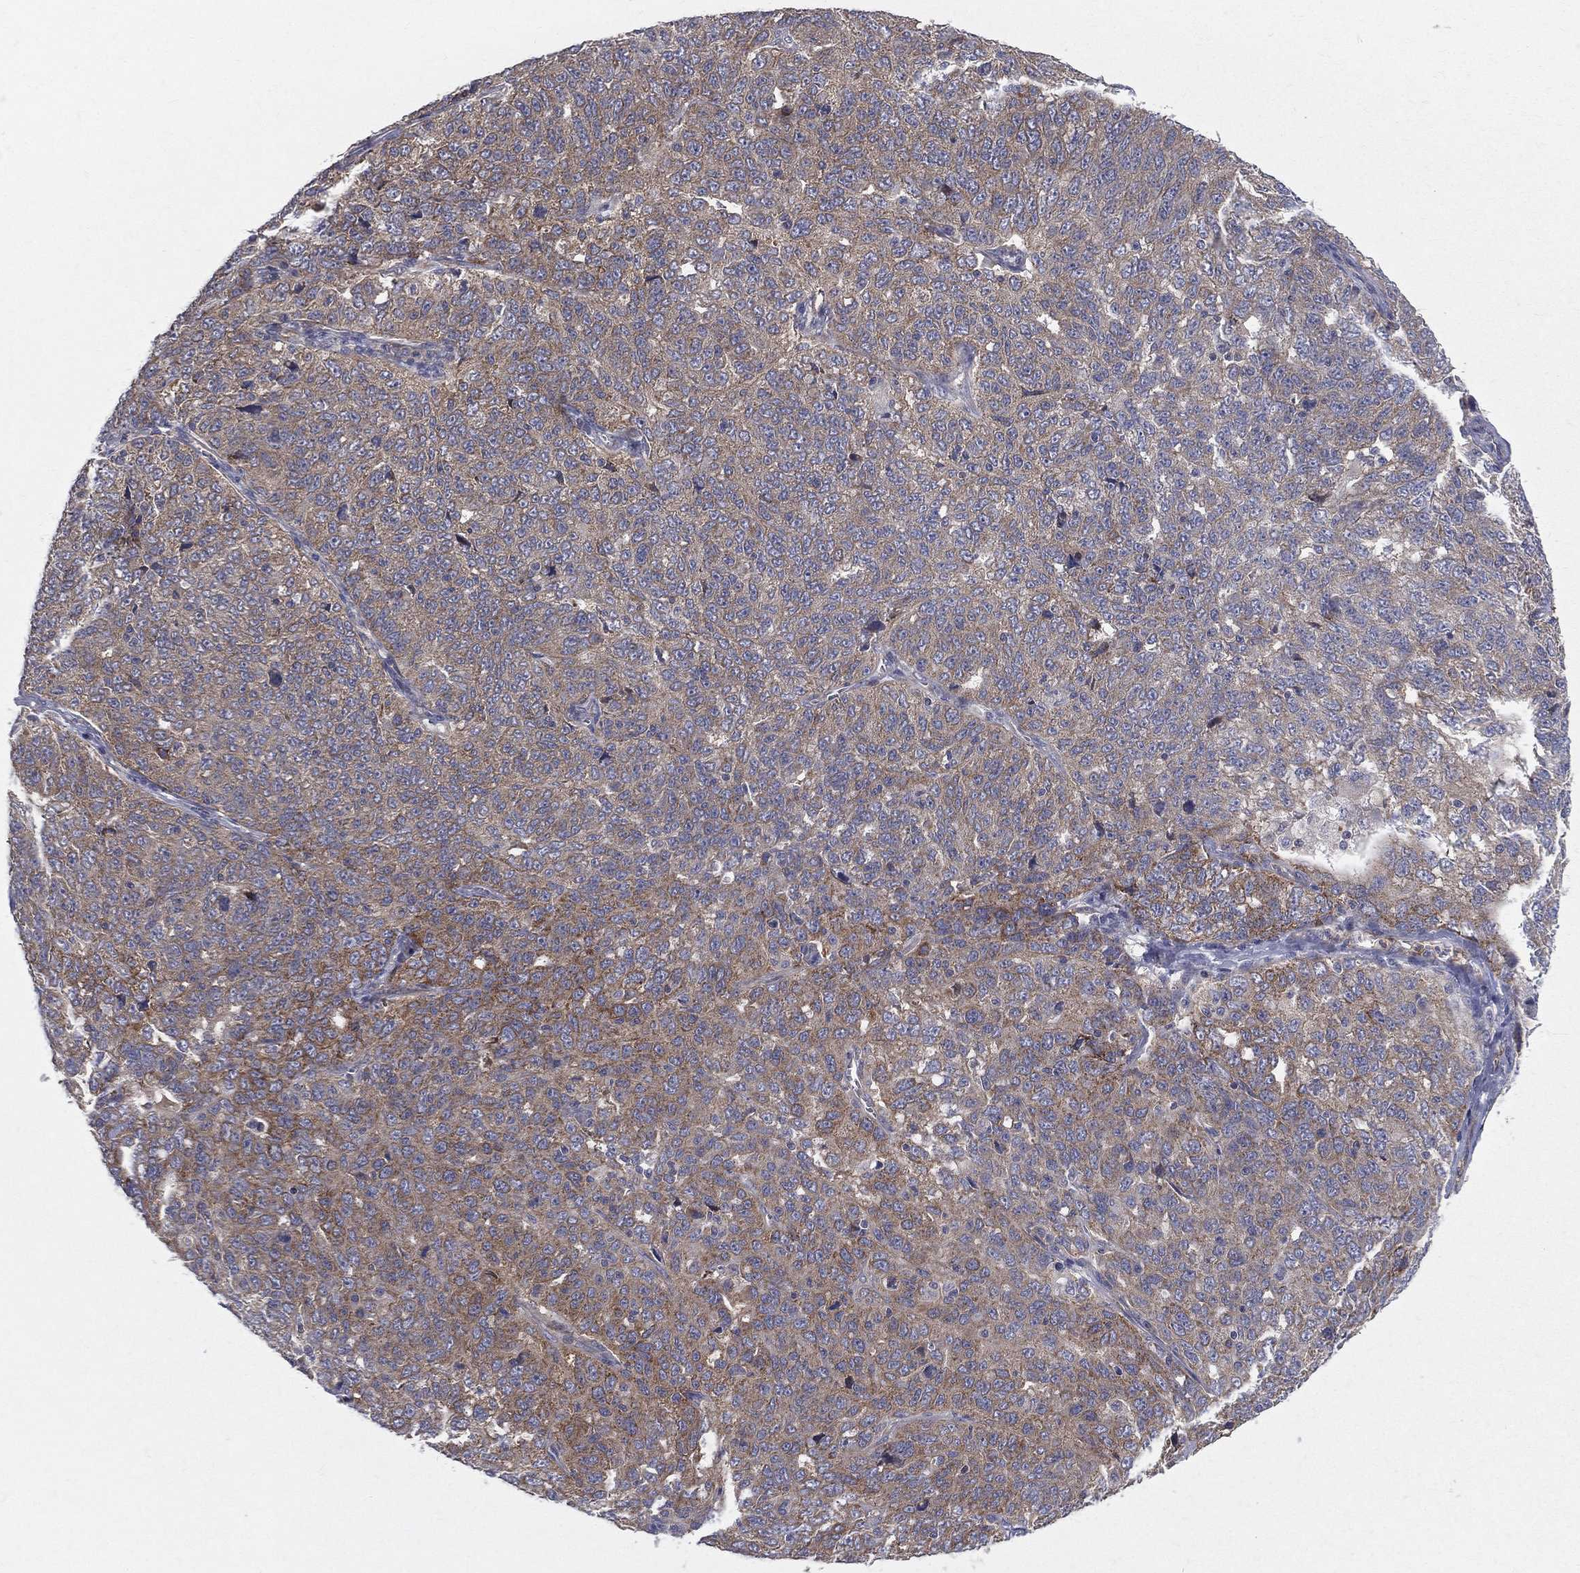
{"staining": {"intensity": "moderate", "quantity": "25%-75%", "location": "cytoplasmic/membranous"}, "tissue": "ovarian cancer", "cell_type": "Tumor cells", "image_type": "cancer", "snomed": [{"axis": "morphology", "description": "Cystadenocarcinoma, serous, NOS"}, {"axis": "topography", "description": "Ovary"}], "caption": "Immunohistochemical staining of human ovarian cancer (serous cystadenocarcinoma) shows medium levels of moderate cytoplasmic/membranous protein staining in about 25%-75% of tumor cells. (IHC, brightfield microscopy, high magnification).", "gene": "POMZP3", "patient": {"sex": "female", "age": 71}}